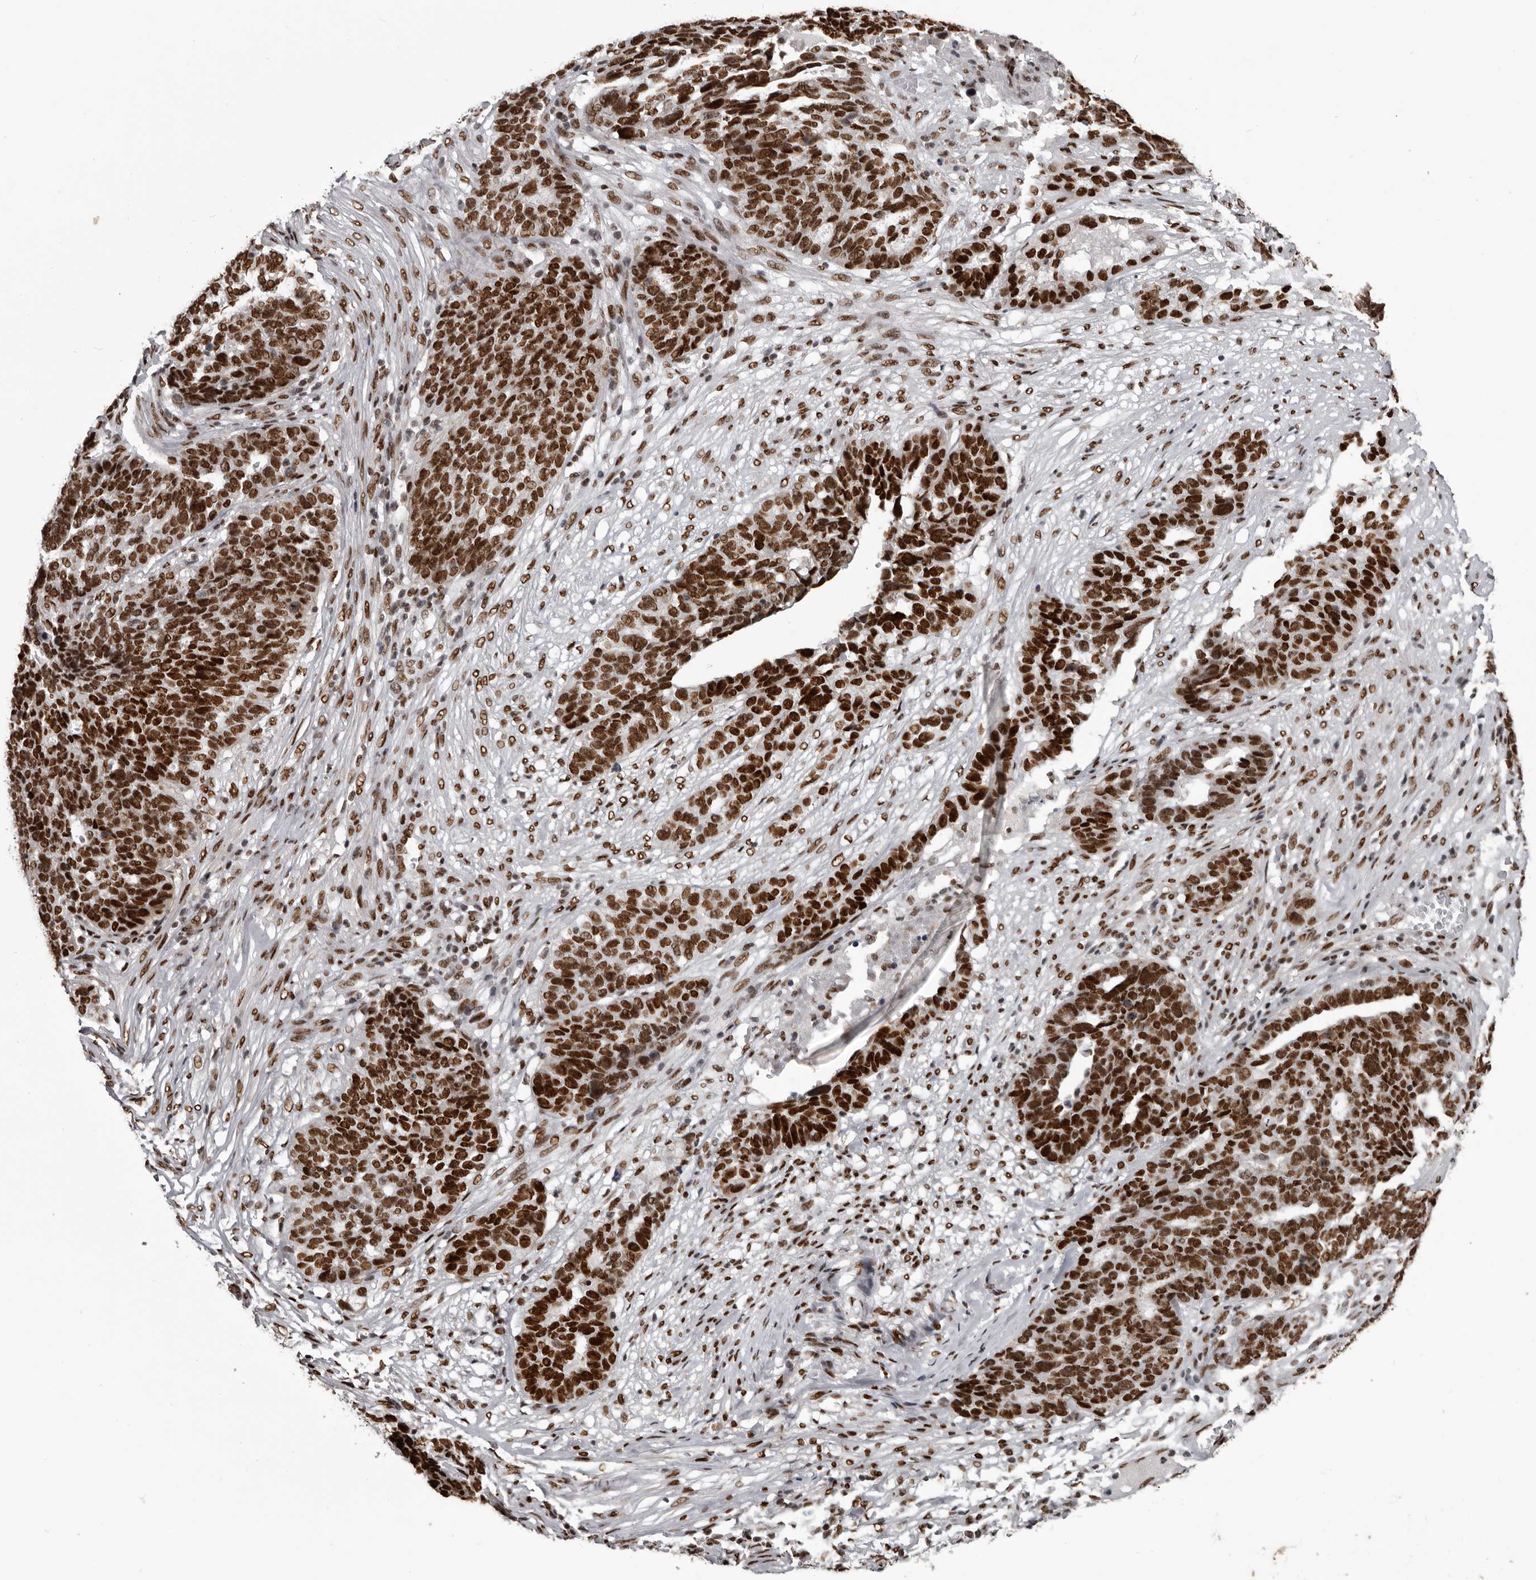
{"staining": {"intensity": "strong", "quantity": ">75%", "location": "nuclear"}, "tissue": "ovarian cancer", "cell_type": "Tumor cells", "image_type": "cancer", "snomed": [{"axis": "morphology", "description": "Cystadenocarcinoma, serous, NOS"}, {"axis": "topography", "description": "Ovary"}], "caption": "The immunohistochemical stain shows strong nuclear expression in tumor cells of serous cystadenocarcinoma (ovarian) tissue.", "gene": "NUMA1", "patient": {"sex": "female", "age": 59}}